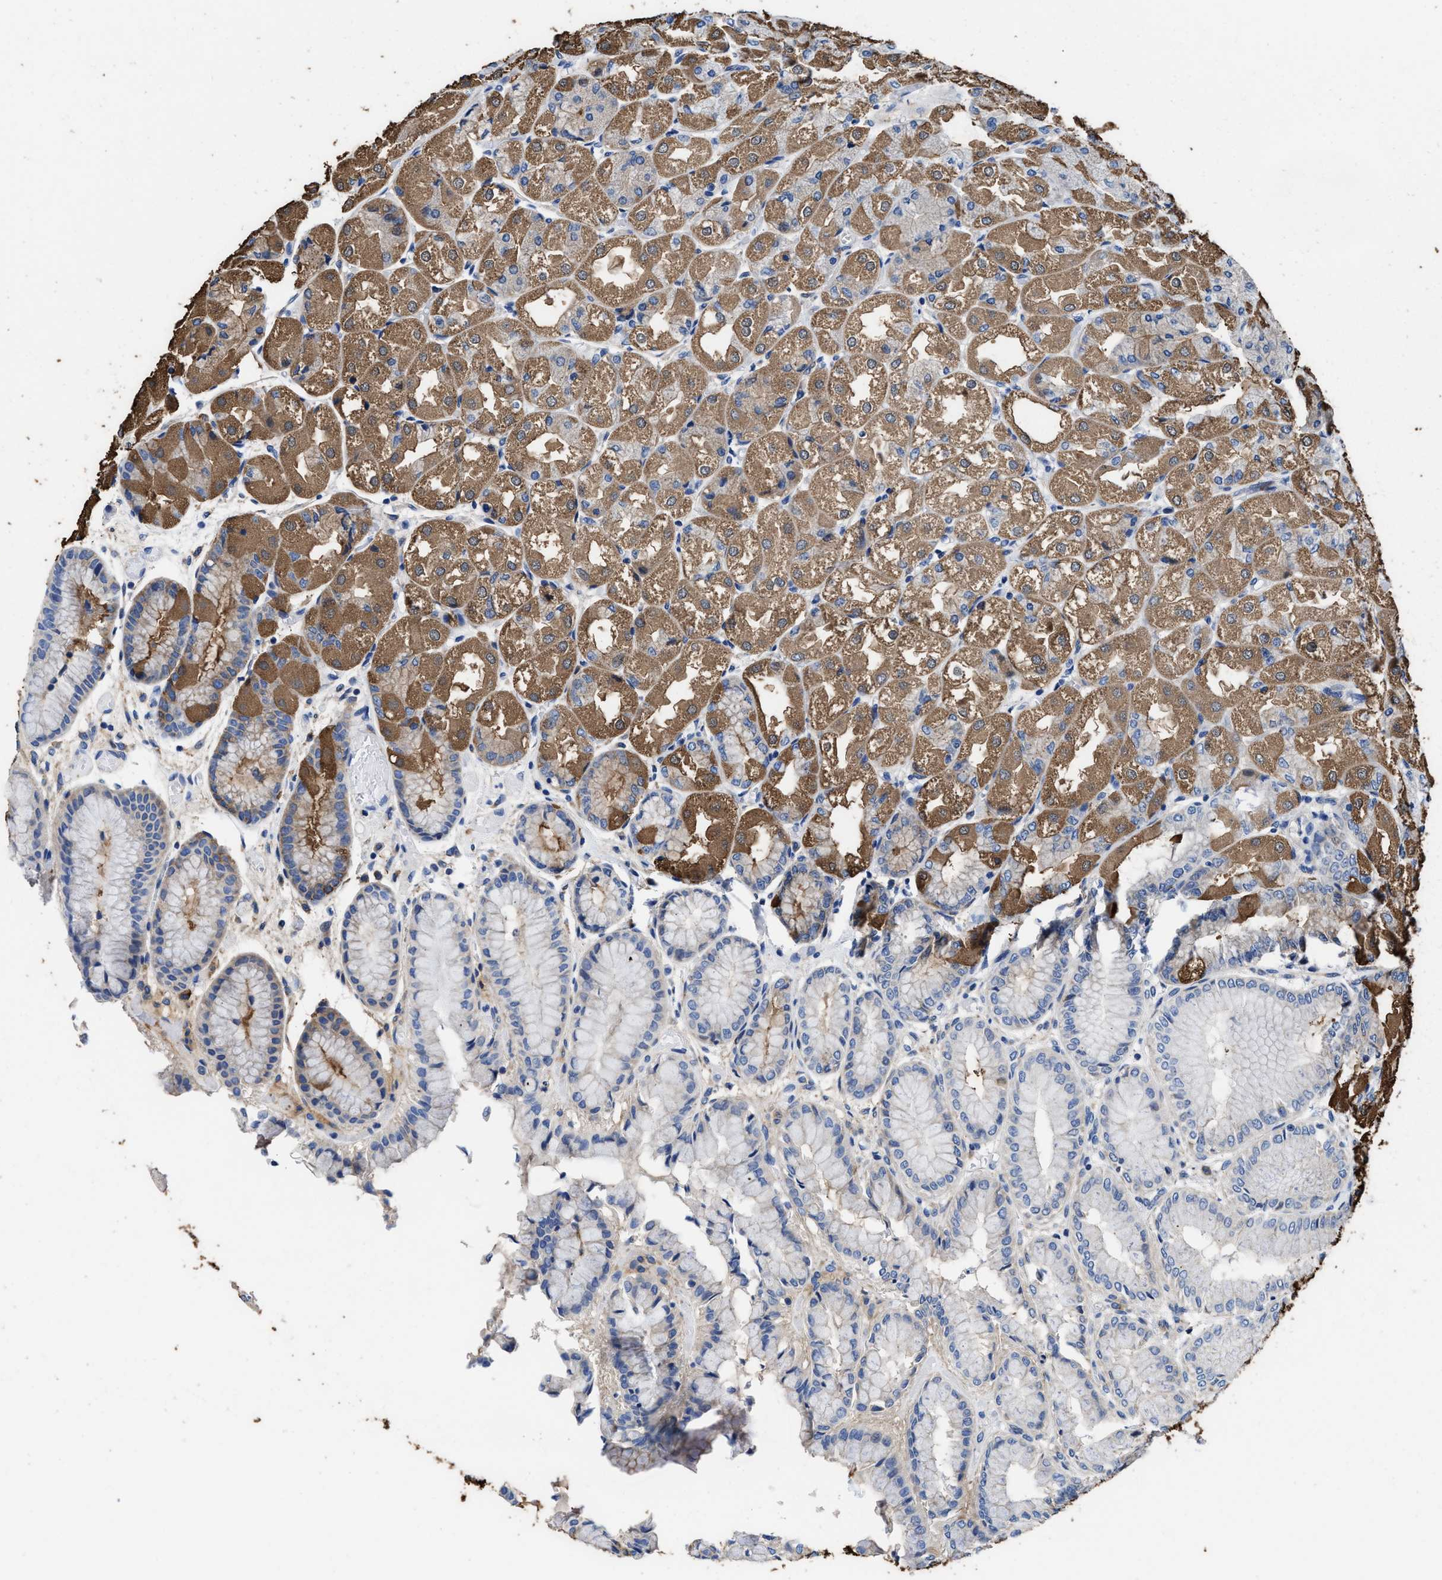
{"staining": {"intensity": "strong", "quantity": "25%-75%", "location": "cytoplasmic/membranous"}, "tissue": "stomach", "cell_type": "Glandular cells", "image_type": "normal", "snomed": [{"axis": "morphology", "description": "Normal tissue, NOS"}, {"axis": "topography", "description": "Stomach, upper"}], "caption": "The immunohistochemical stain highlights strong cytoplasmic/membranous staining in glandular cells of unremarkable stomach.", "gene": "TMEM30A", "patient": {"sex": "male", "age": 72}}